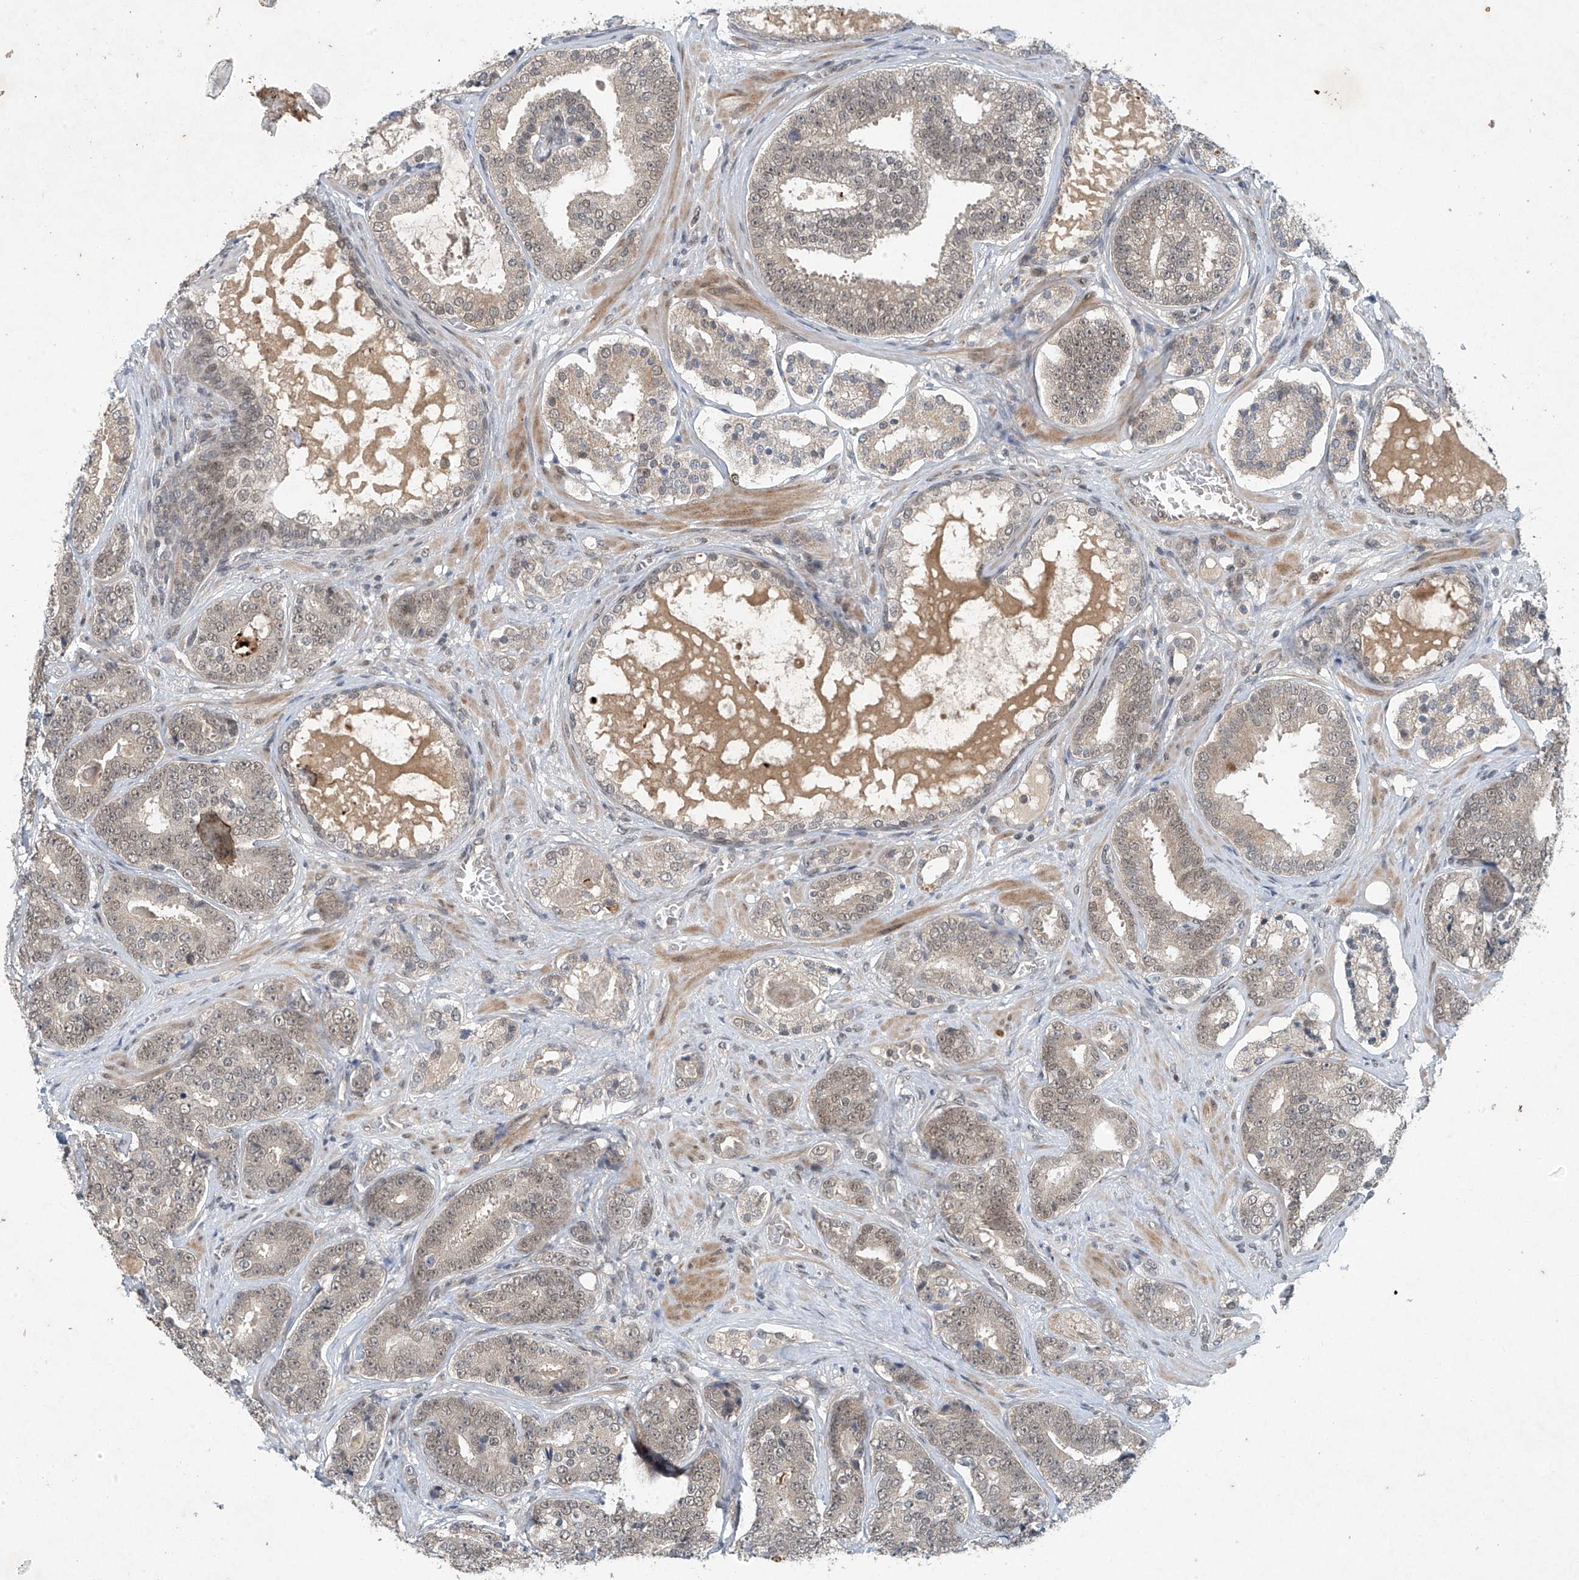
{"staining": {"intensity": "weak", "quantity": "25%-75%", "location": "nuclear"}, "tissue": "prostate cancer", "cell_type": "Tumor cells", "image_type": "cancer", "snomed": [{"axis": "morphology", "description": "Adenocarcinoma, High grade"}, {"axis": "topography", "description": "Prostate"}], "caption": "Prostate cancer tissue demonstrates weak nuclear expression in about 25%-75% of tumor cells (brown staining indicates protein expression, while blue staining denotes nuclei).", "gene": "TAF8", "patient": {"sex": "male", "age": 60}}